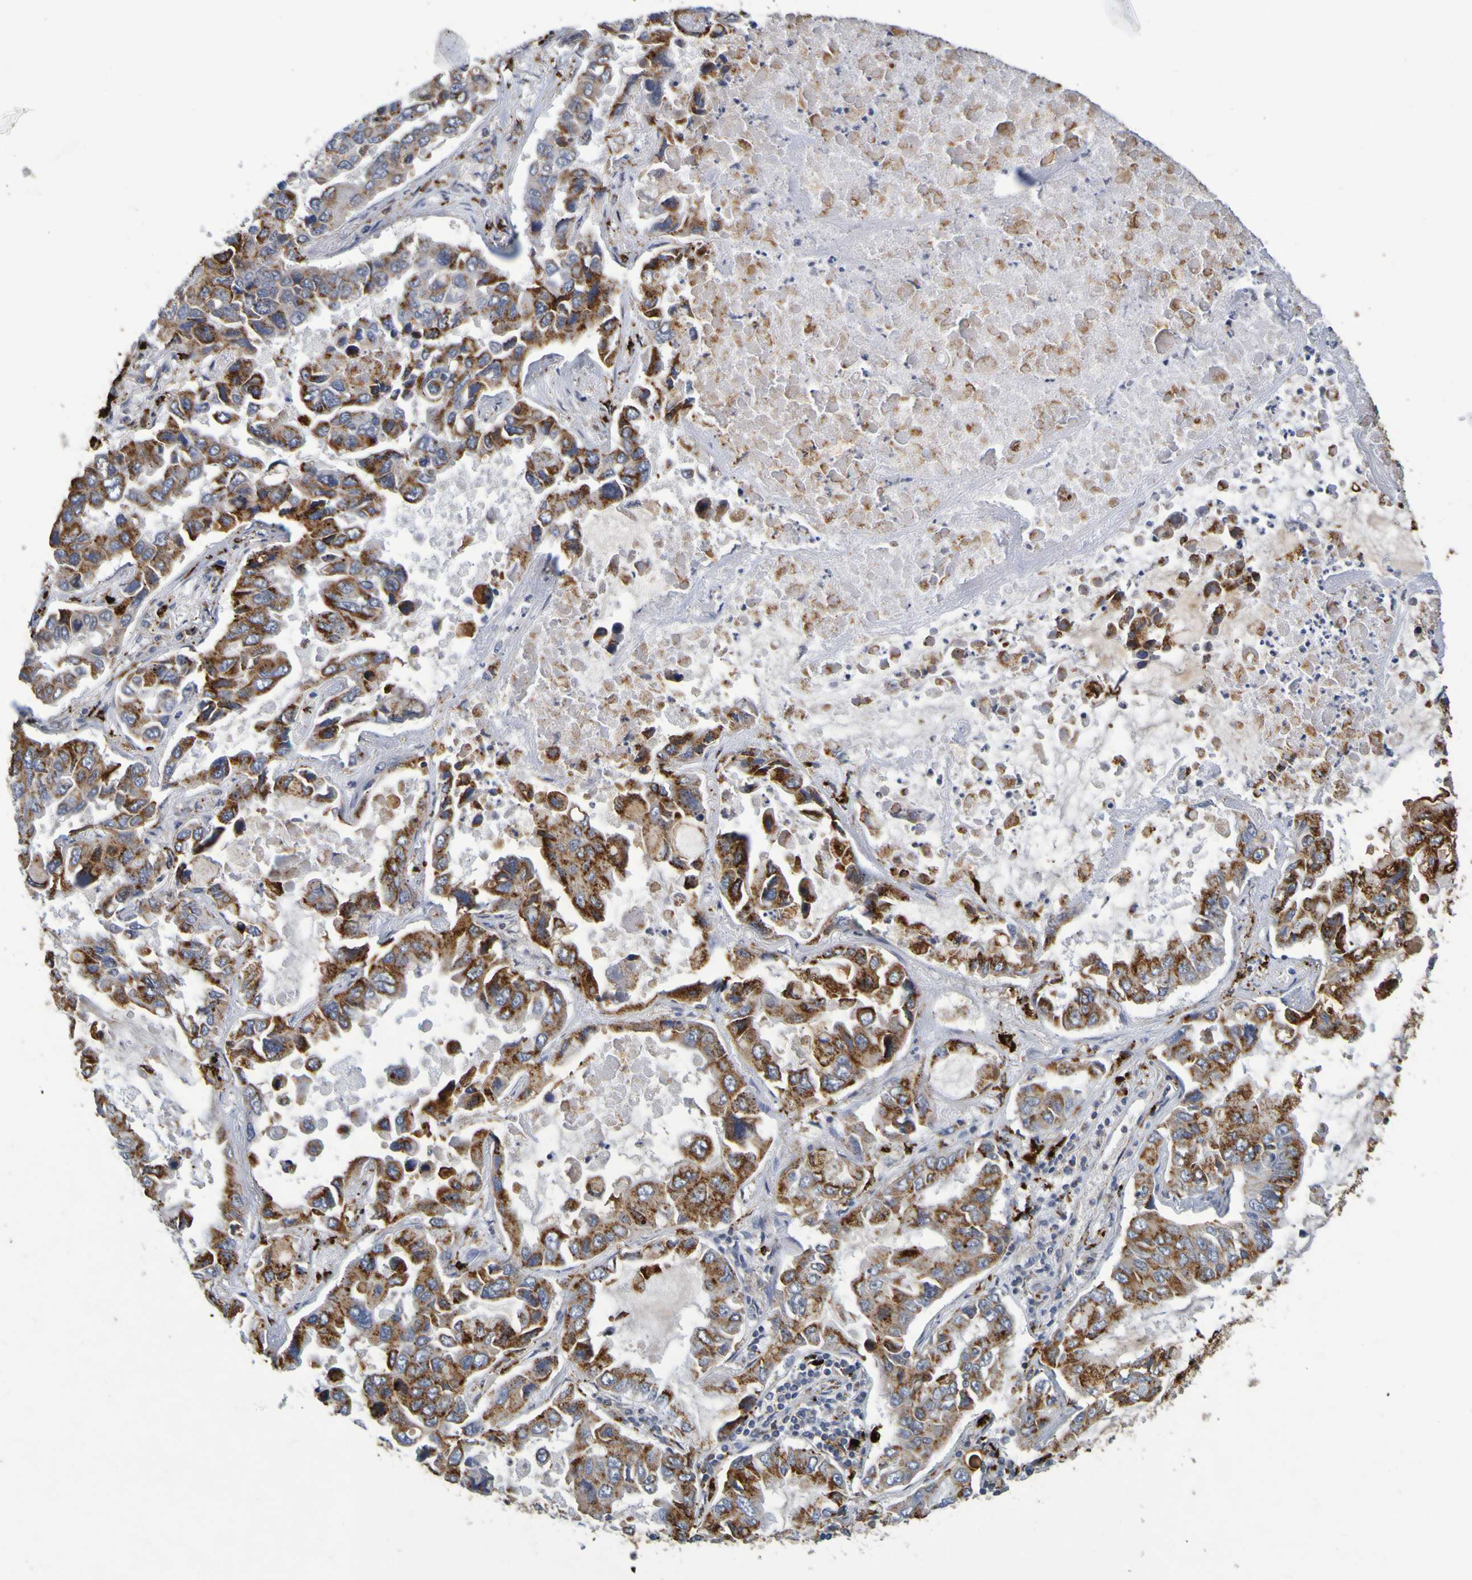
{"staining": {"intensity": "strong", "quantity": ">75%", "location": "cytoplasmic/membranous"}, "tissue": "lung cancer", "cell_type": "Tumor cells", "image_type": "cancer", "snomed": [{"axis": "morphology", "description": "Adenocarcinoma, NOS"}, {"axis": "topography", "description": "Lung"}], "caption": "An image of human lung adenocarcinoma stained for a protein exhibits strong cytoplasmic/membranous brown staining in tumor cells. The staining was performed using DAB (3,3'-diaminobenzidine), with brown indicating positive protein expression. Nuclei are stained blue with hematoxylin.", "gene": "TPH1", "patient": {"sex": "male", "age": 64}}